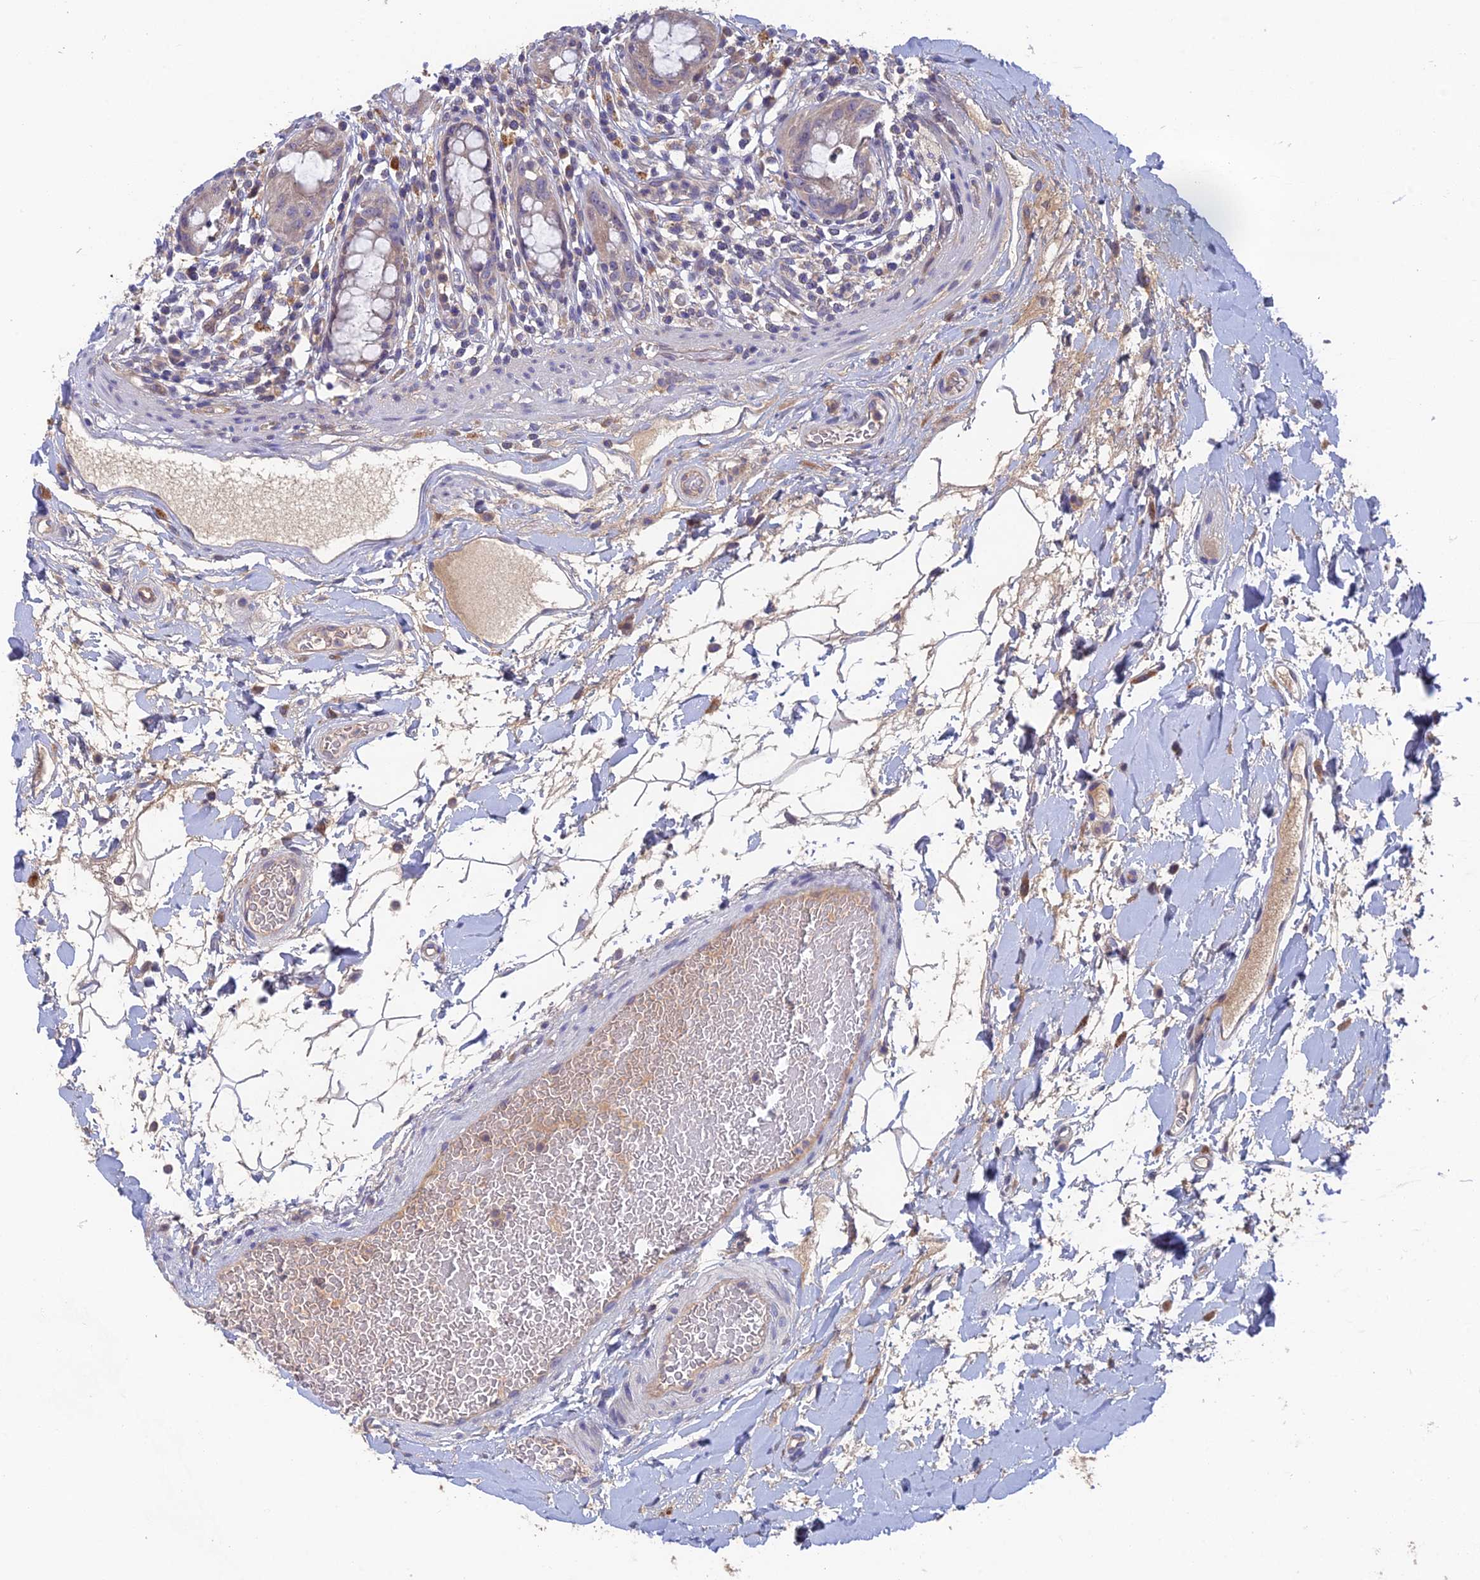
{"staining": {"intensity": "weak", "quantity": "25%-75%", "location": "cytoplasmic/membranous,nuclear"}, "tissue": "rectum", "cell_type": "Glandular cells", "image_type": "normal", "snomed": [{"axis": "morphology", "description": "Normal tissue, NOS"}, {"axis": "topography", "description": "Rectum"}], "caption": "Immunohistochemical staining of normal human rectum displays 25%-75% levels of weak cytoplasmic/membranous,nuclear protein positivity in about 25%-75% of glandular cells. (DAB (3,3'-diaminobenzidine) = brown stain, brightfield microscopy at high magnification).", "gene": "ADAMTS13", "patient": {"sex": "female", "age": 57}}